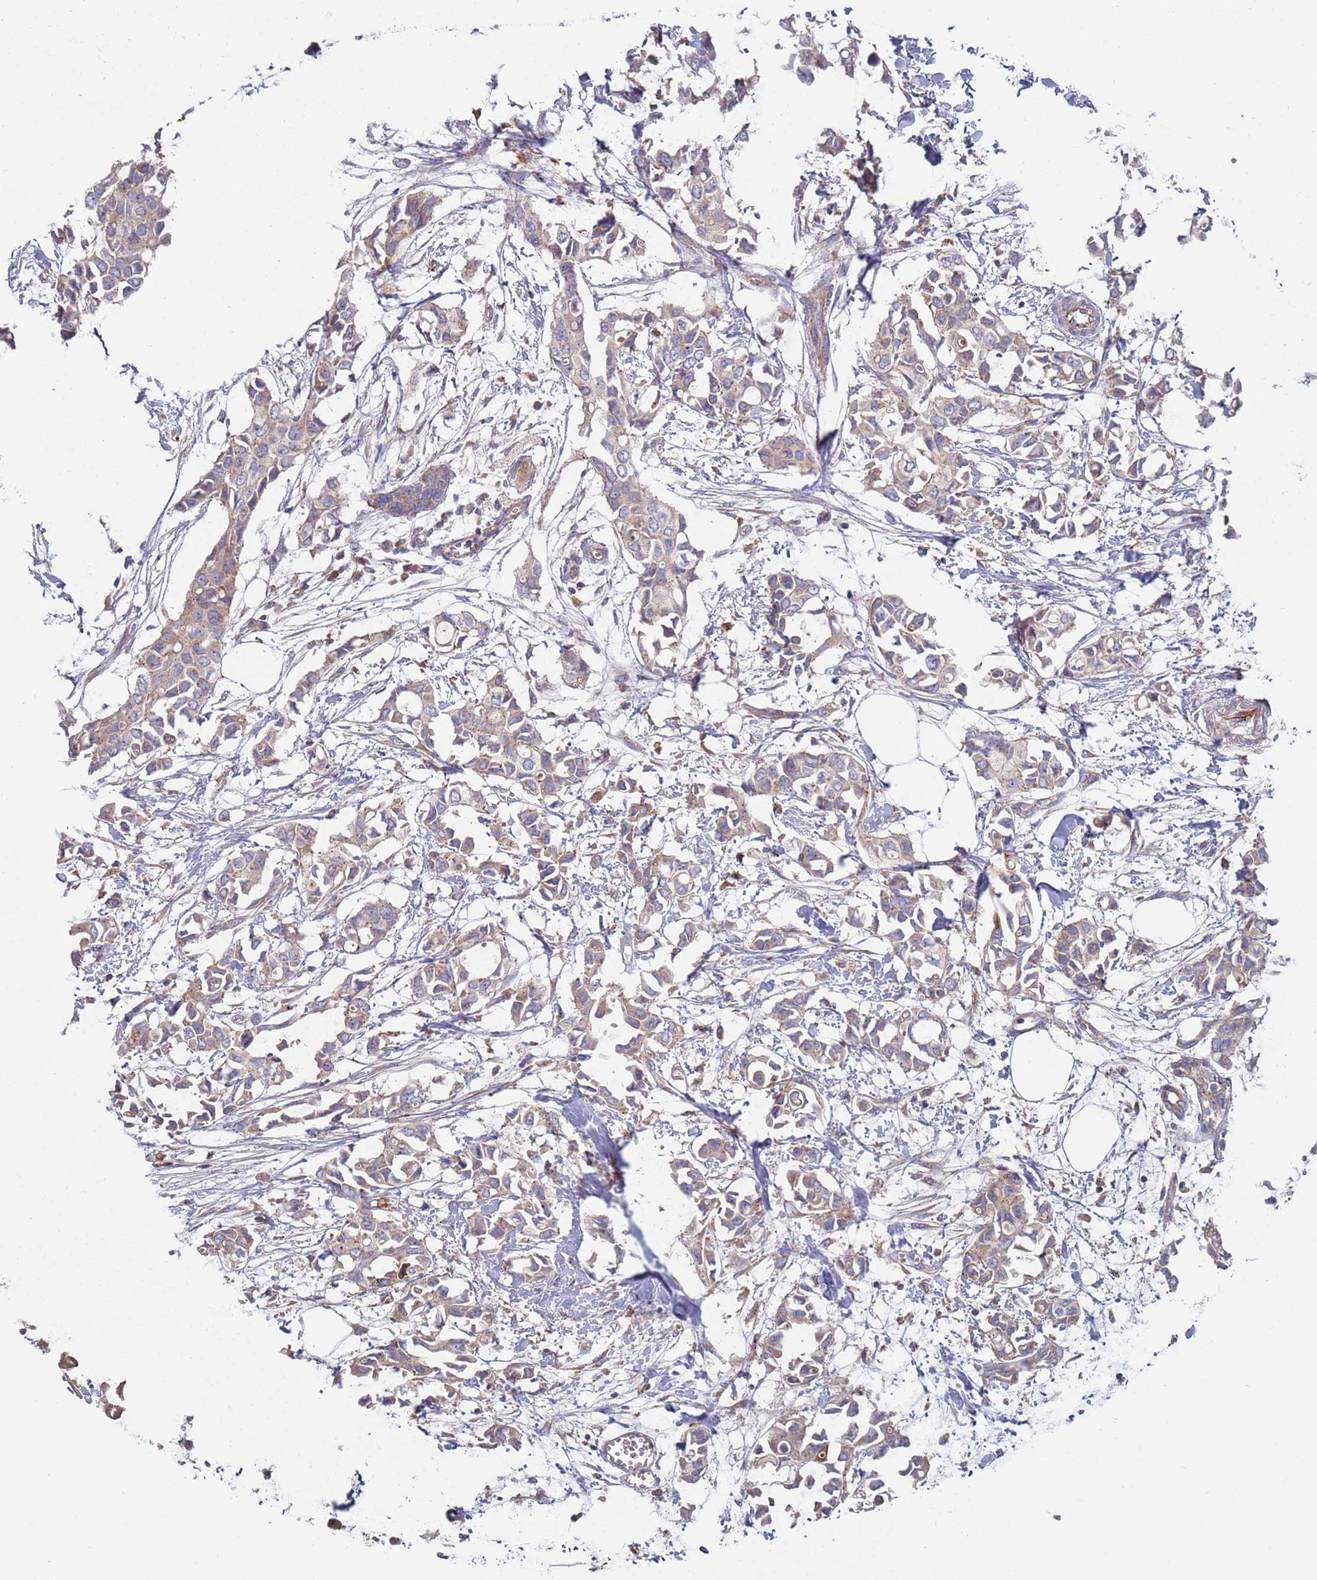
{"staining": {"intensity": "weak", "quantity": "25%-75%", "location": "cytoplasmic/membranous"}, "tissue": "breast cancer", "cell_type": "Tumor cells", "image_type": "cancer", "snomed": [{"axis": "morphology", "description": "Duct carcinoma"}, {"axis": "topography", "description": "Breast"}], "caption": "A high-resolution histopathology image shows immunohistochemistry (IHC) staining of breast cancer, which exhibits weak cytoplasmic/membranous positivity in about 25%-75% of tumor cells.", "gene": "MALRD1", "patient": {"sex": "female", "age": 41}}